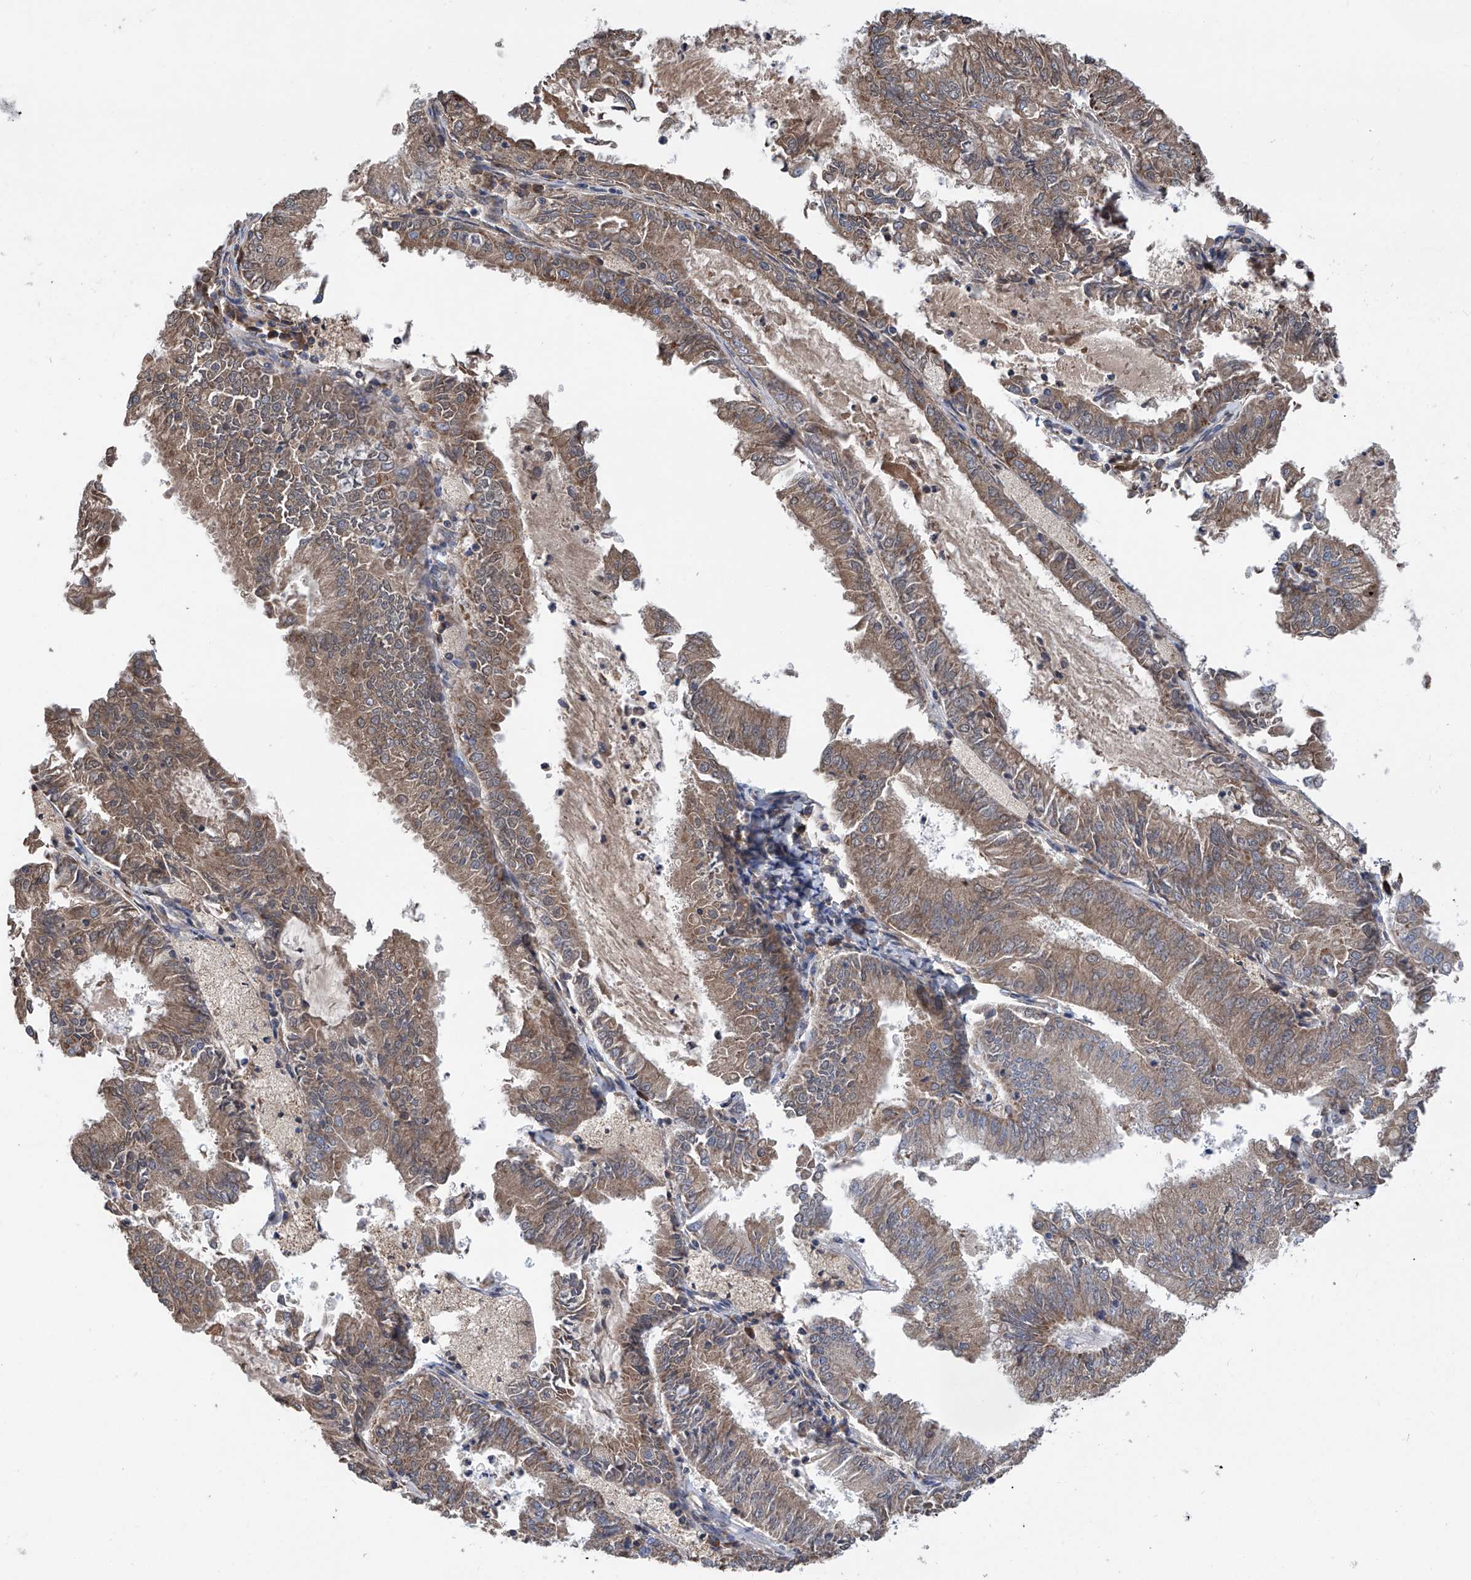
{"staining": {"intensity": "weak", "quantity": ">75%", "location": "cytoplasmic/membranous"}, "tissue": "endometrial cancer", "cell_type": "Tumor cells", "image_type": "cancer", "snomed": [{"axis": "morphology", "description": "Adenocarcinoma, NOS"}, {"axis": "topography", "description": "Endometrium"}], "caption": "A high-resolution image shows immunohistochemistry (IHC) staining of adenocarcinoma (endometrial), which exhibits weak cytoplasmic/membranous staining in about >75% of tumor cells.", "gene": "ASCC3", "patient": {"sex": "female", "age": 57}}